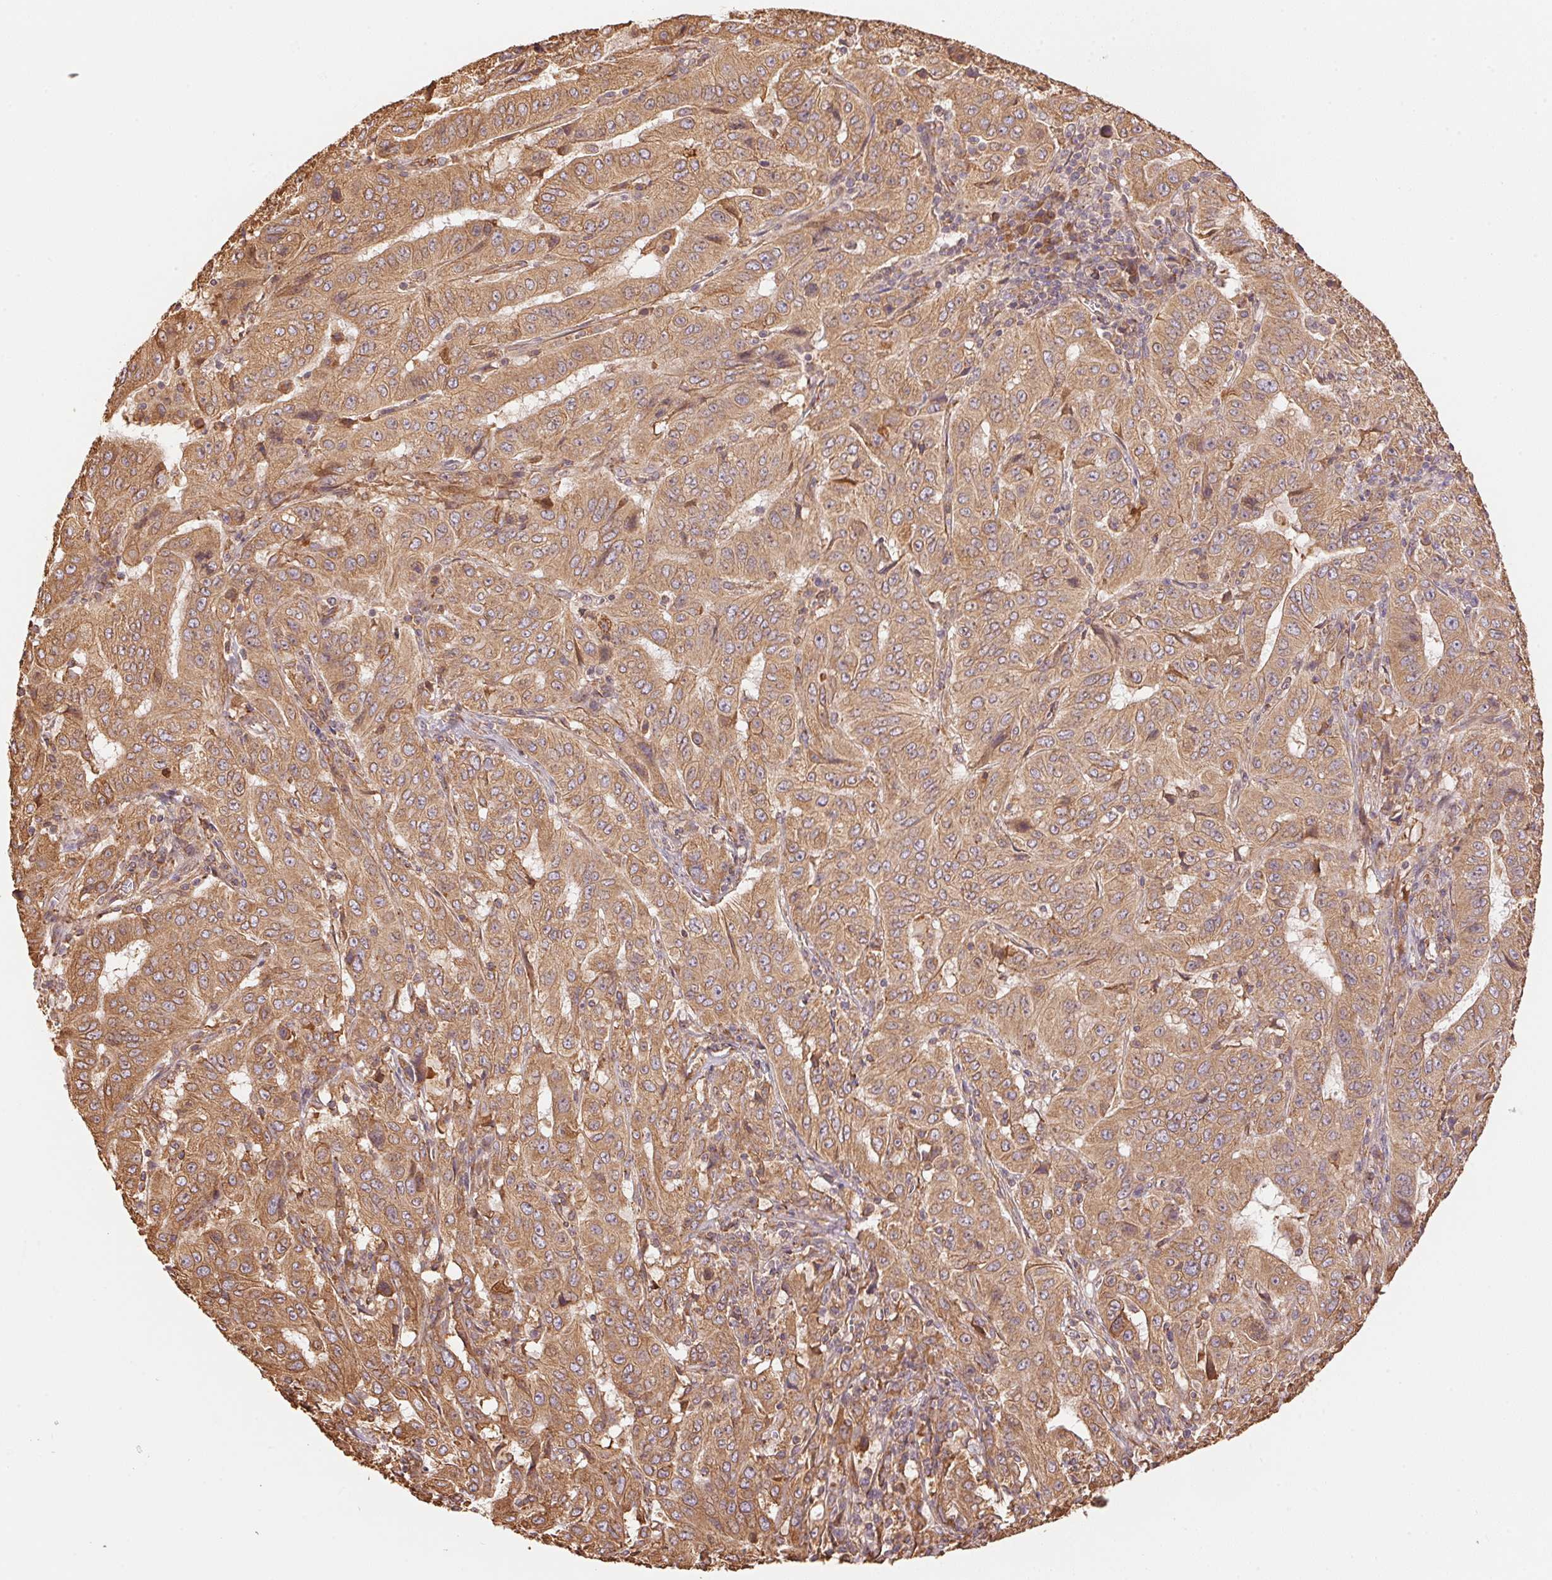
{"staining": {"intensity": "moderate", "quantity": ">75%", "location": "cytoplasmic/membranous"}, "tissue": "pancreatic cancer", "cell_type": "Tumor cells", "image_type": "cancer", "snomed": [{"axis": "morphology", "description": "Adenocarcinoma, NOS"}, {"axis": "topography", "description": "Pancreas"}], "caption": "Pancreatic adenocarcinoma stained with DAB immunohistochemistry (IHC) reveals medium levels of moderate cytoplasmic/membranous staining in approximately >75% of tumor cells. Nuclei are stained in blue.", "gene": "C6orf163", "patient": {"sex": "male", "age": 63}}